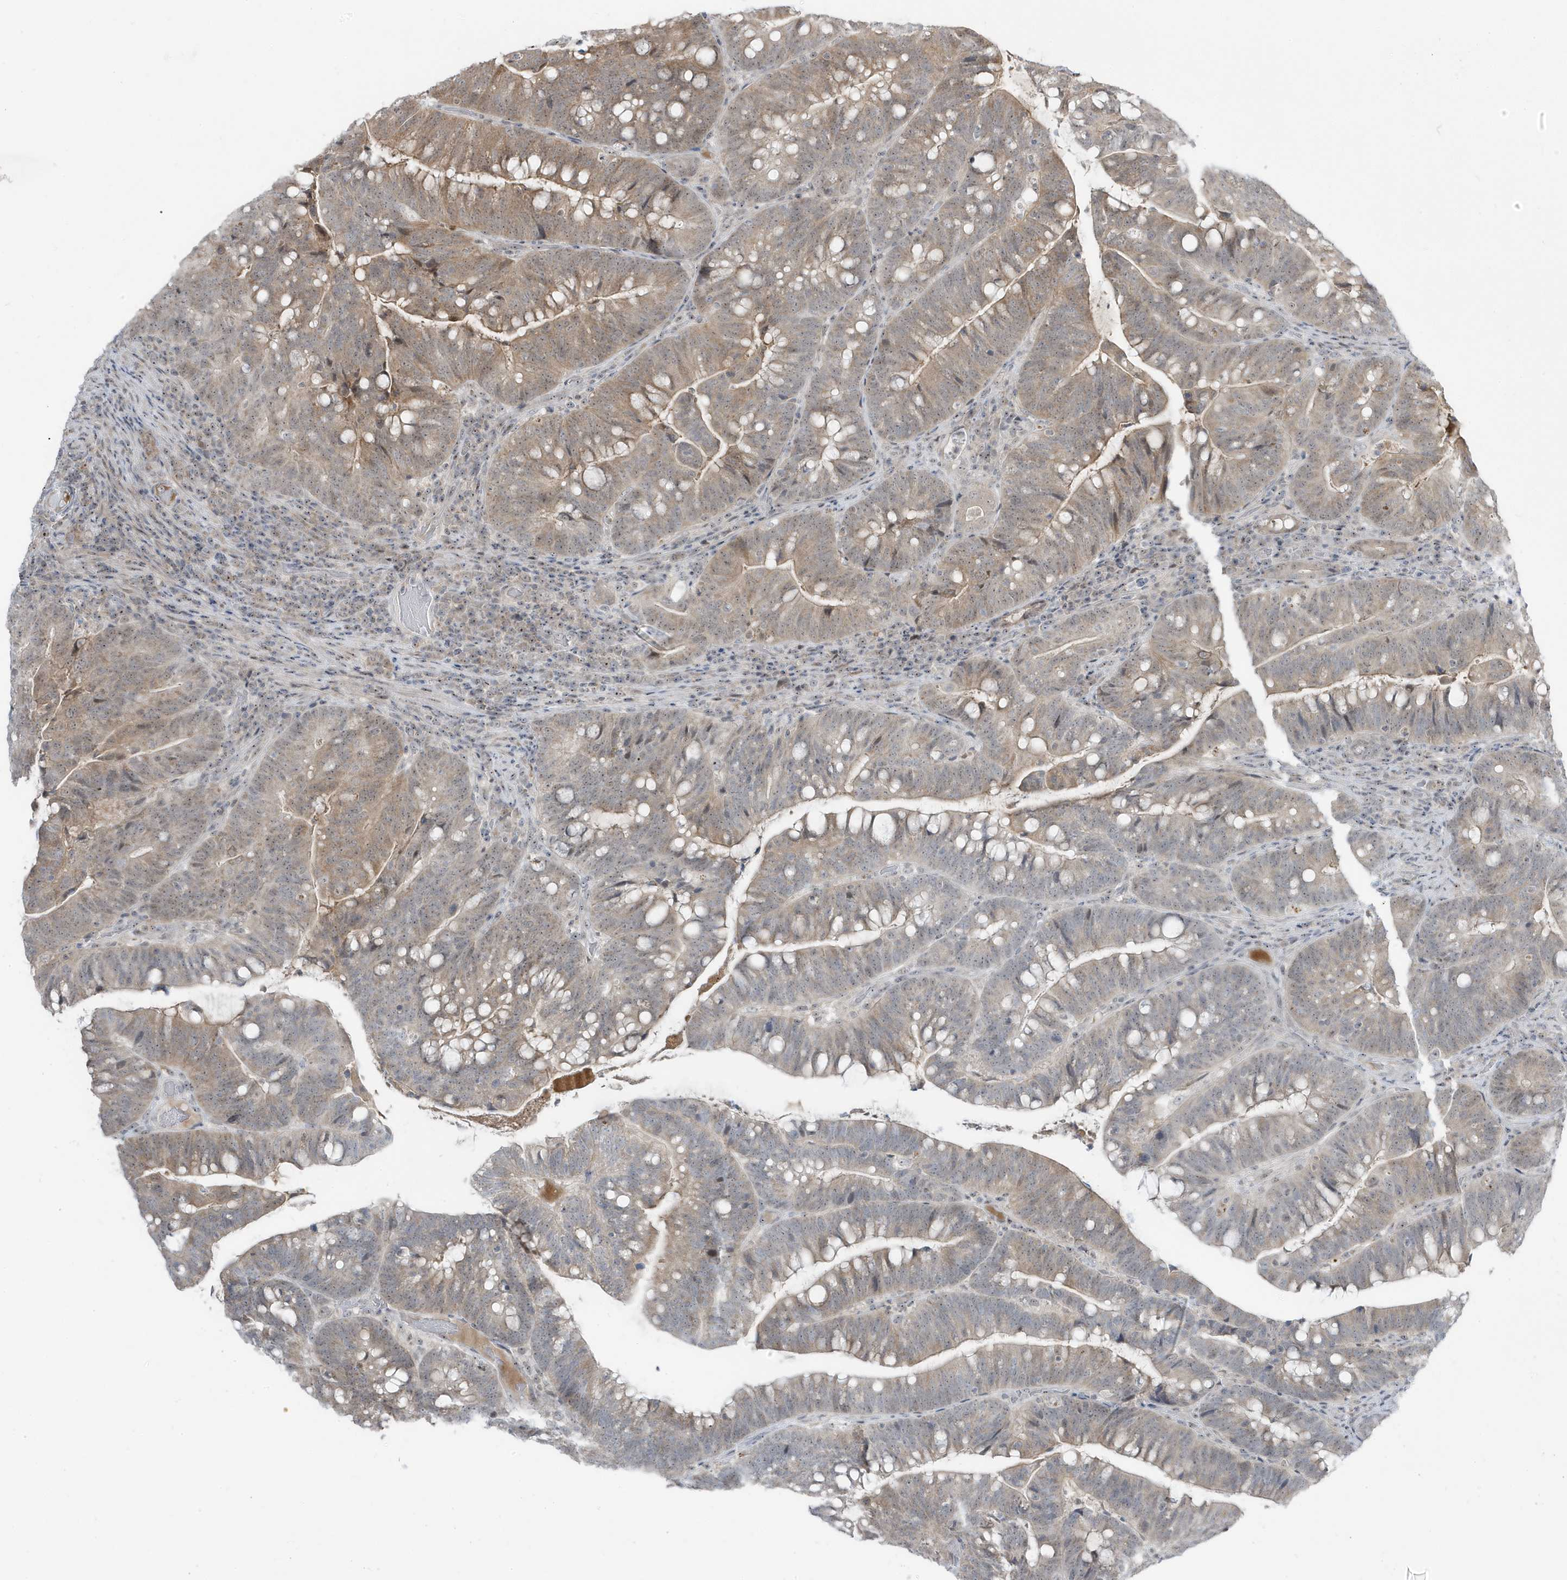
{"staining": {"intensity": "moderate", "quantity": "25%-75%", "location": "cytoplasmic/membranous,nuclear"}, "tissue": "colorectal cancer", "cell_type": "Tumor cells", "image_type": "cancer", "snomed": [{"axis": "morphology", "description": "Adenocarcinoma, NOS"}, {"axis": "topography", "description": "Colon"}], "caption": "Colorectal cancer was stained to show a protein in brown. There is medium levels of moderate cytoplasmic/membranous and nuclear positivity in about 25%-75% of tumor cells.", "gene": "TSEN15", "patient": {"sex": "female", "age": 66}}